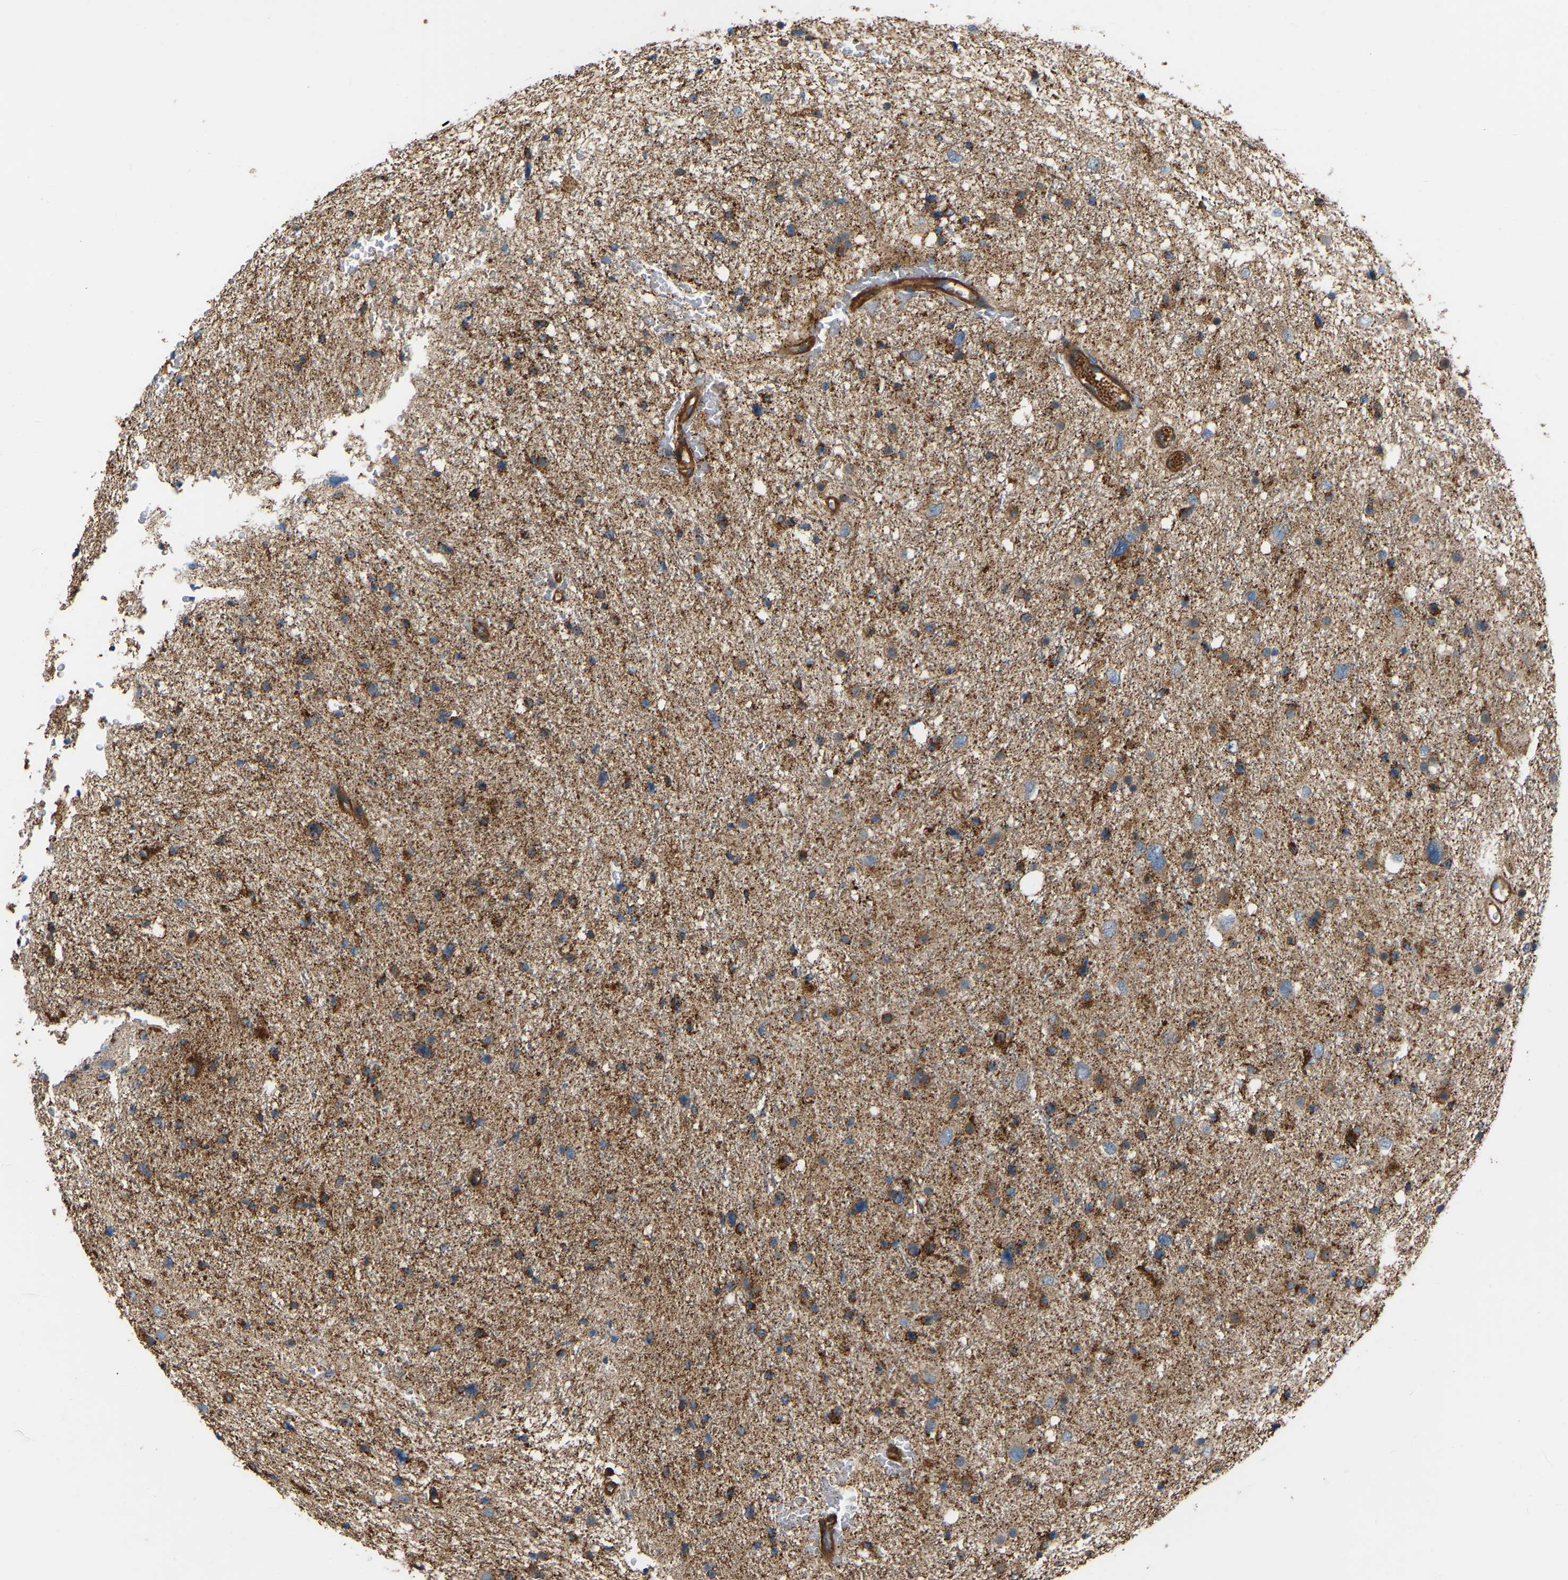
{"staining": {"intensity": "moderate", "quantity": ">75%", "location": "cytoplasmic/membranous"}, "tissue": "glioma", "cell_type": "Tumor cells", "image_type": "cancer", "snomed": [{"axis": "morphology", "description": "Glioma, malignant, Low grade"}, {"axis": "topography", "description": "Brain"}], "caption": "Brown immunohistochemical staining in low-grade glioma (malignant) demonstrates moderate cytoplasmic/membranous staining in approximately >75% of tumor cells. (brown staining indicates protein expression, while blue staining denotes nuclei).", "gene": "SAMD9L", "patient": {"sex": "female", "age": 37}}